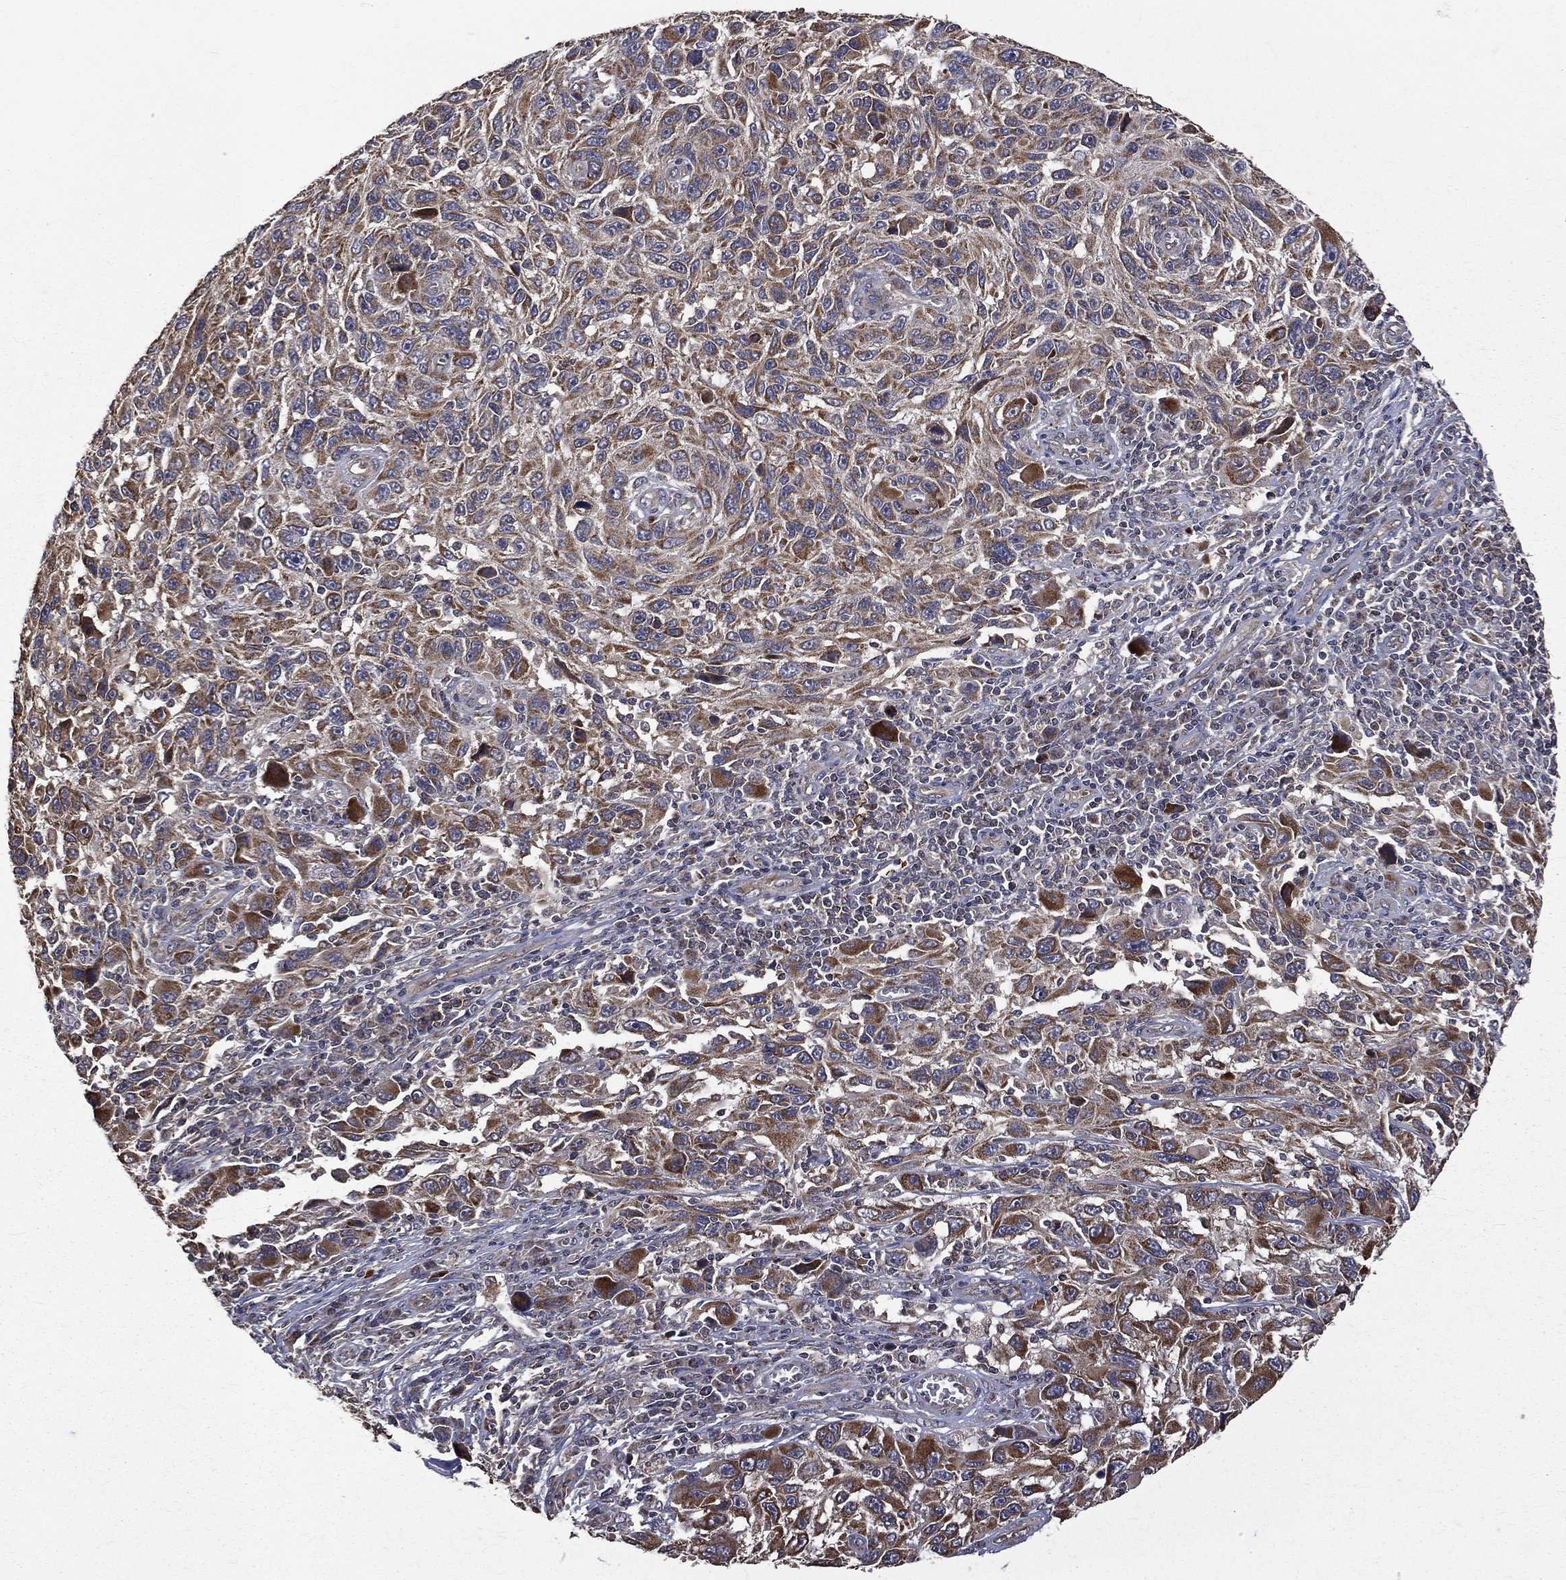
{"staining": {"intensity": "strong", "quantity": ">75%", "location": "cytoplasmic/membranous"}, "tissue": "melanoma", "cell_type": "Tumor cells", "image_type": "cancer", "snomed": [{"axis": "morphology", "description": "Malignant melanoma, NOS"}, {"axis": "topography", "description": "Skin"}], "caption": "Immunohistochemical staining of human malignant melanoma demonstrates high levels of strong cytoplasmic/membranous protein staining in approximately >75% of tumor cells.", "gene": "RPGR", "patient": {"sex": "male", "age": 53}}